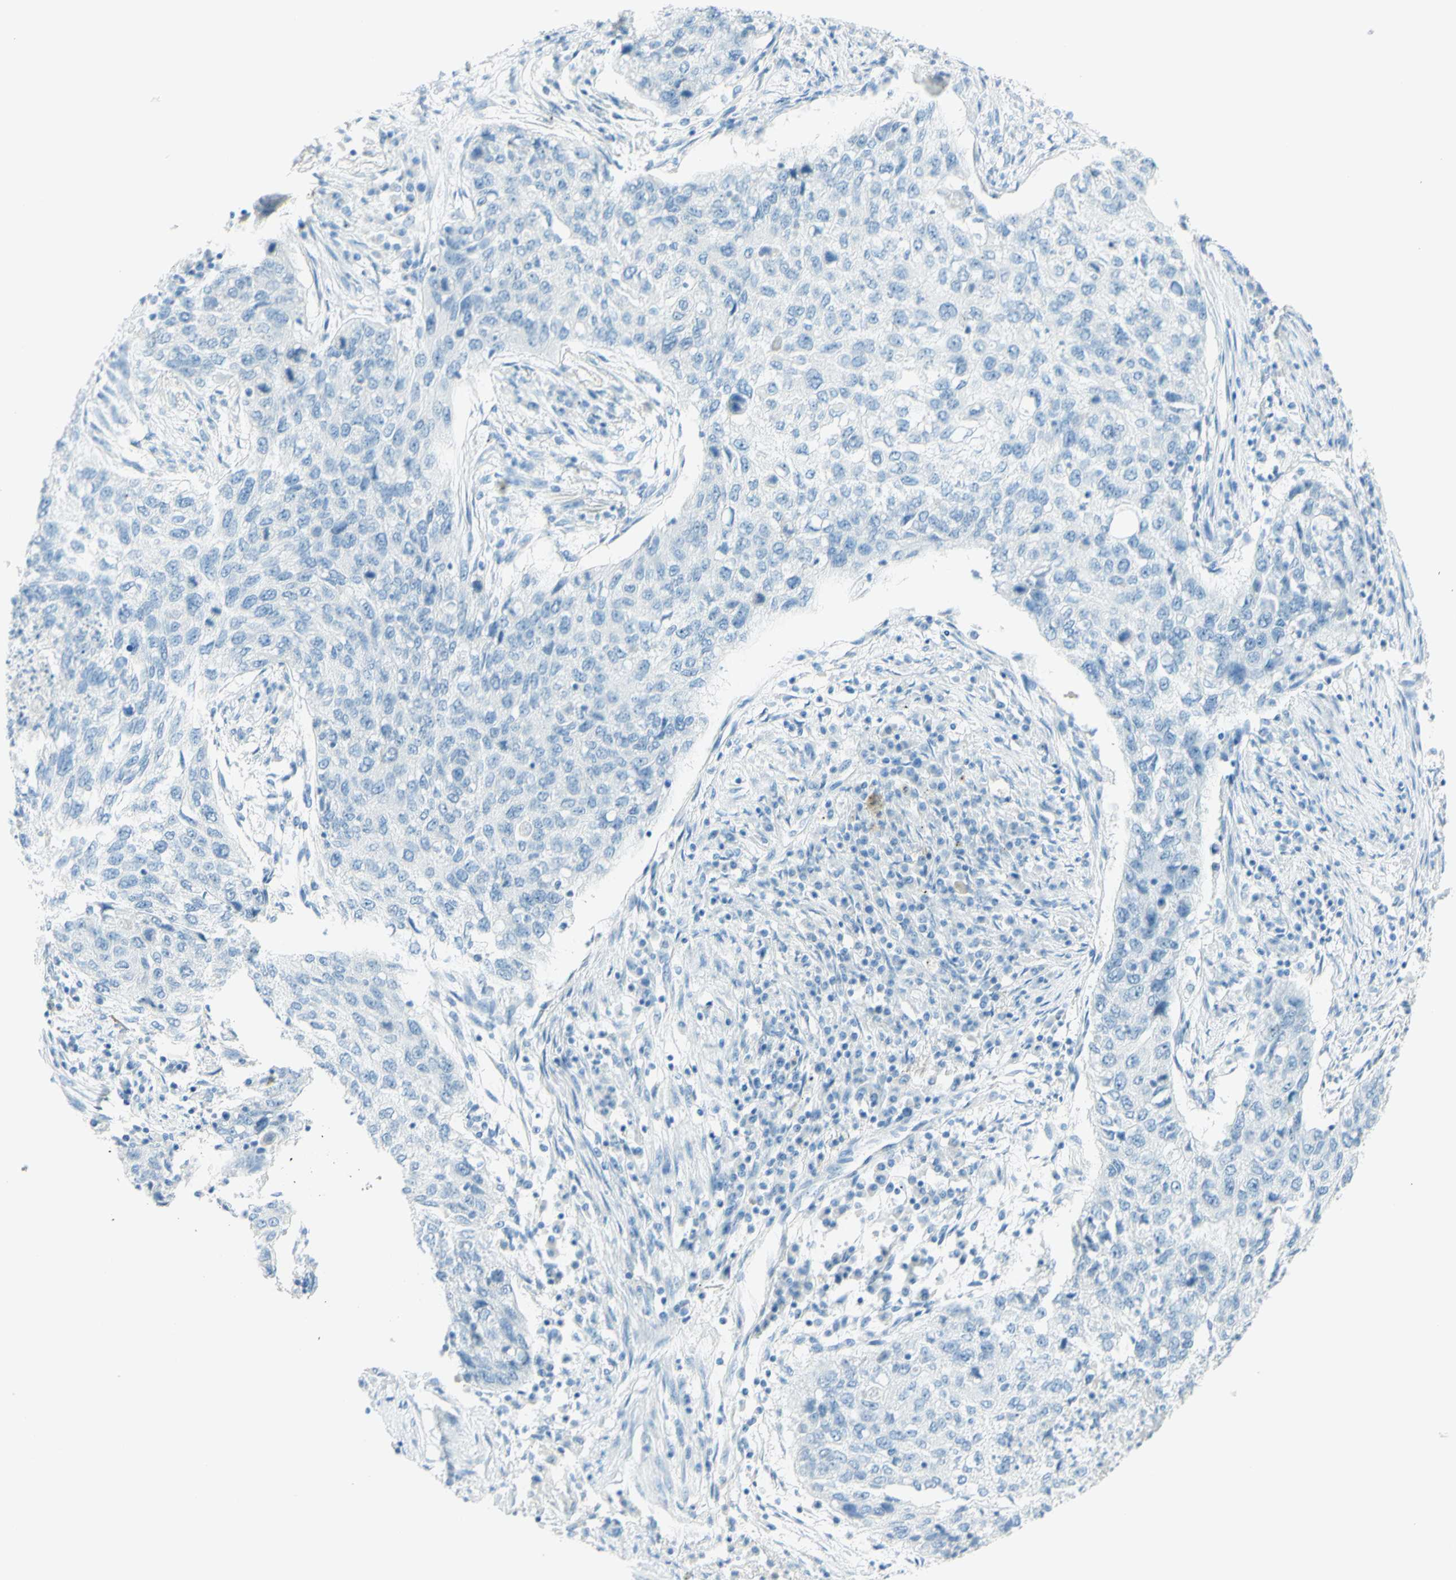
{"staining": {"intensity": "negative", "quantity": "none", "location": "none"}, "tissue": "lung cancer", "cell_type": "Tumor cells", "image_type": "cancer", "snomed": [{"axis": "morphology", "description": "Squamous cell carcinoma, NOS"}, {"axis": "topography", "description": "Lung"}], "caption": "An immunohistochemistry micrograph of lung cancer (squamous cell carcinoma) is shown. There is no staining in tumor cells of lung cancer (squamous cell carcinoma). The staining was performed using DAB (3,3'-diaminobenzidine) to visualize the protein expression in brown, while the nuclei were stained in blue with hematoxylin (Magnification: 20x).", "gene": "FMR1NB", "patient": {"sex": "female", "age": 63}}